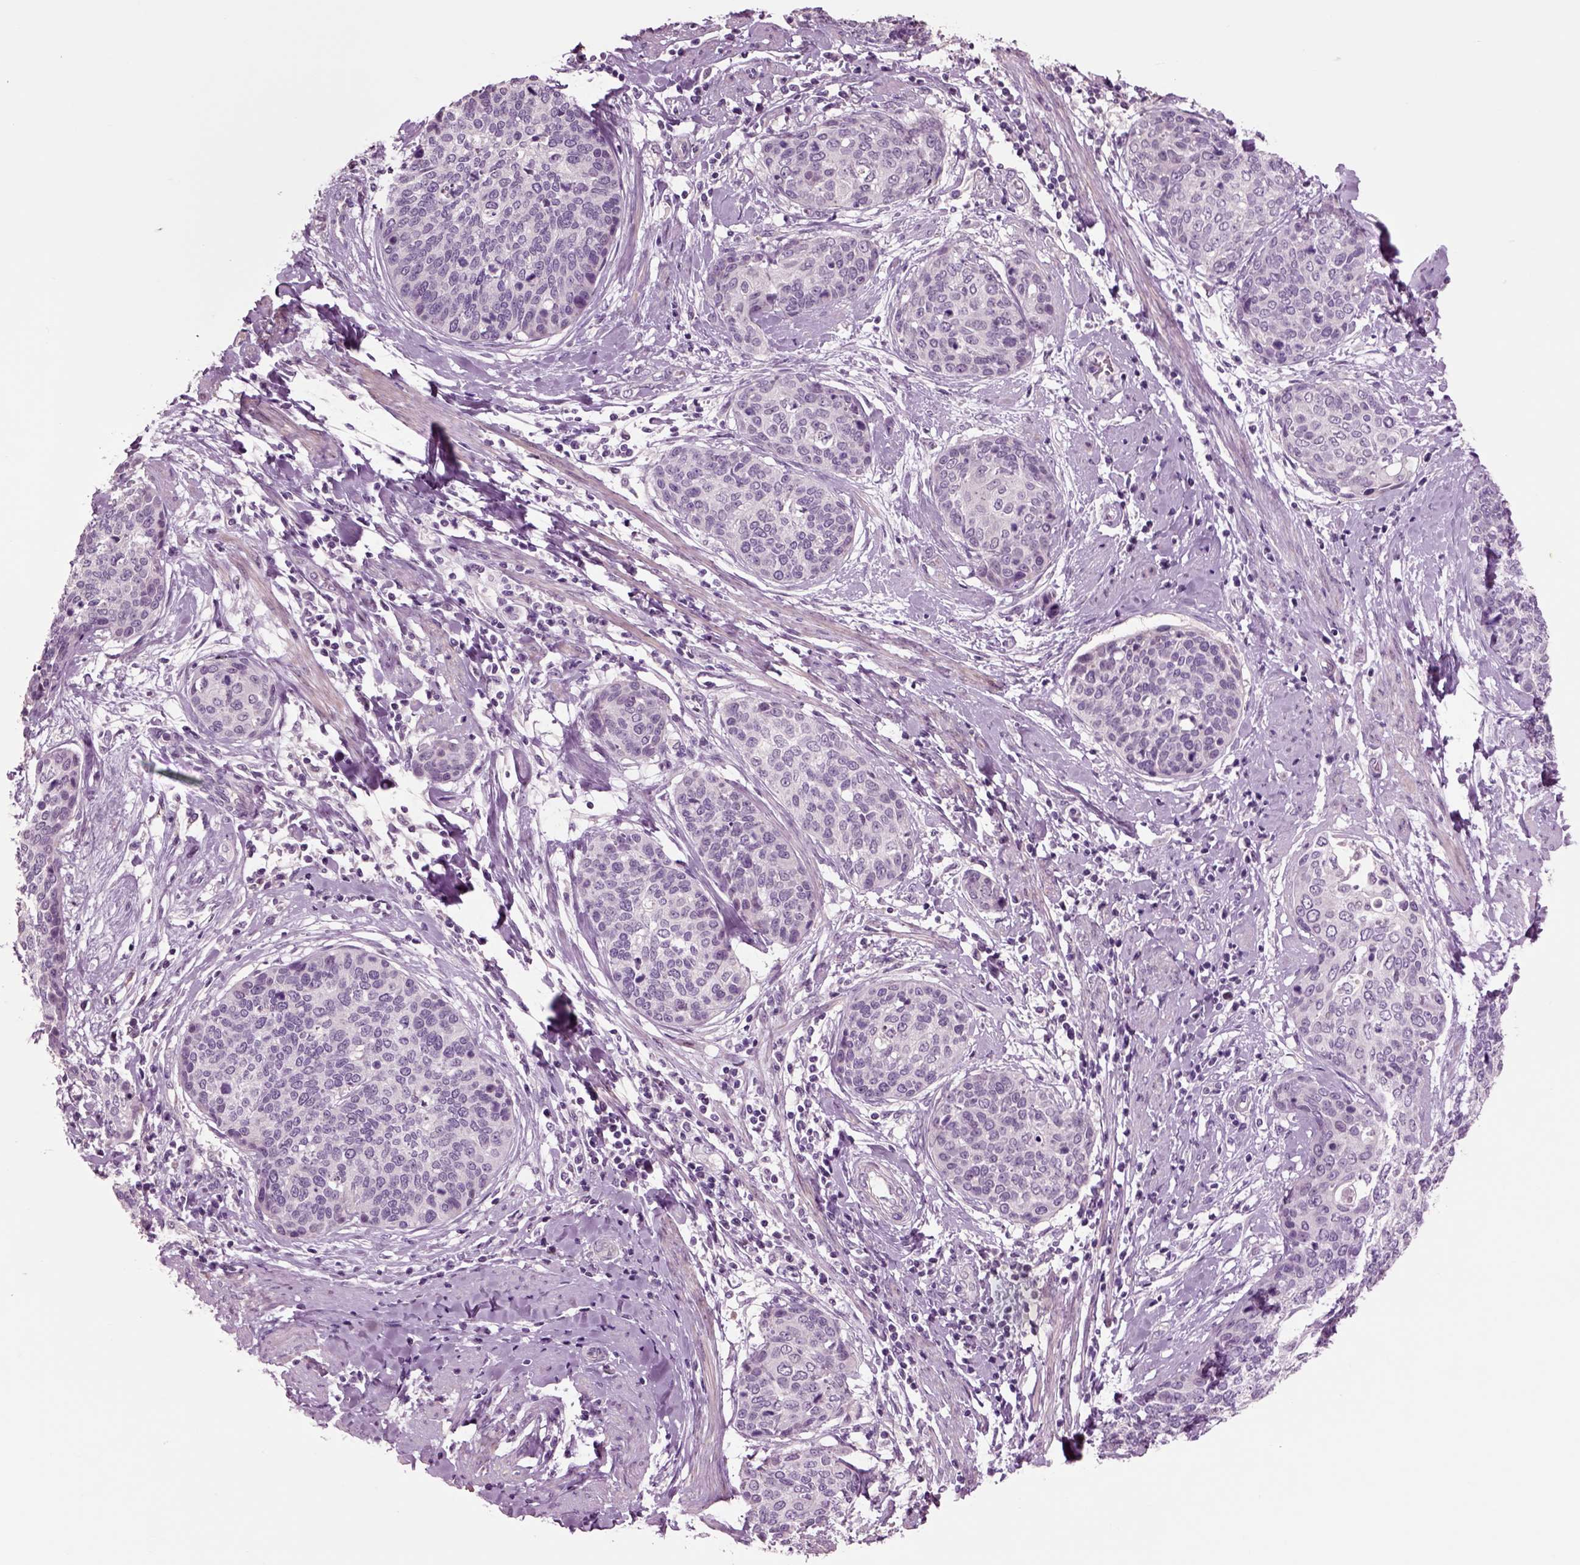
{"staining": {"intensity": "negative", "quantity": "none", "location": "none"}, "tissue": "cervical cancer", "cell_type": "Tumor cells", "image_type": "cancer", "snomed": [{"axis": "morphology", "description": "Squamous cell carcinoma, NOS"}, {"axis": "topography", "description": "Cervix"}], "caption": "IHC image of neoplastic tissue: human cervical squamous cell carcinoma stained with DAB (3,3'-diaminobenzidine) exhibits no significant protein expression in tumor cells. The staining is performed using DAB (3,3'-diaminobenzidine) brown chromogen with nuclei counter-stained in using hematoxylin.", "gene": "CHGB", "patient": {"sex": "female", "age": 69}}